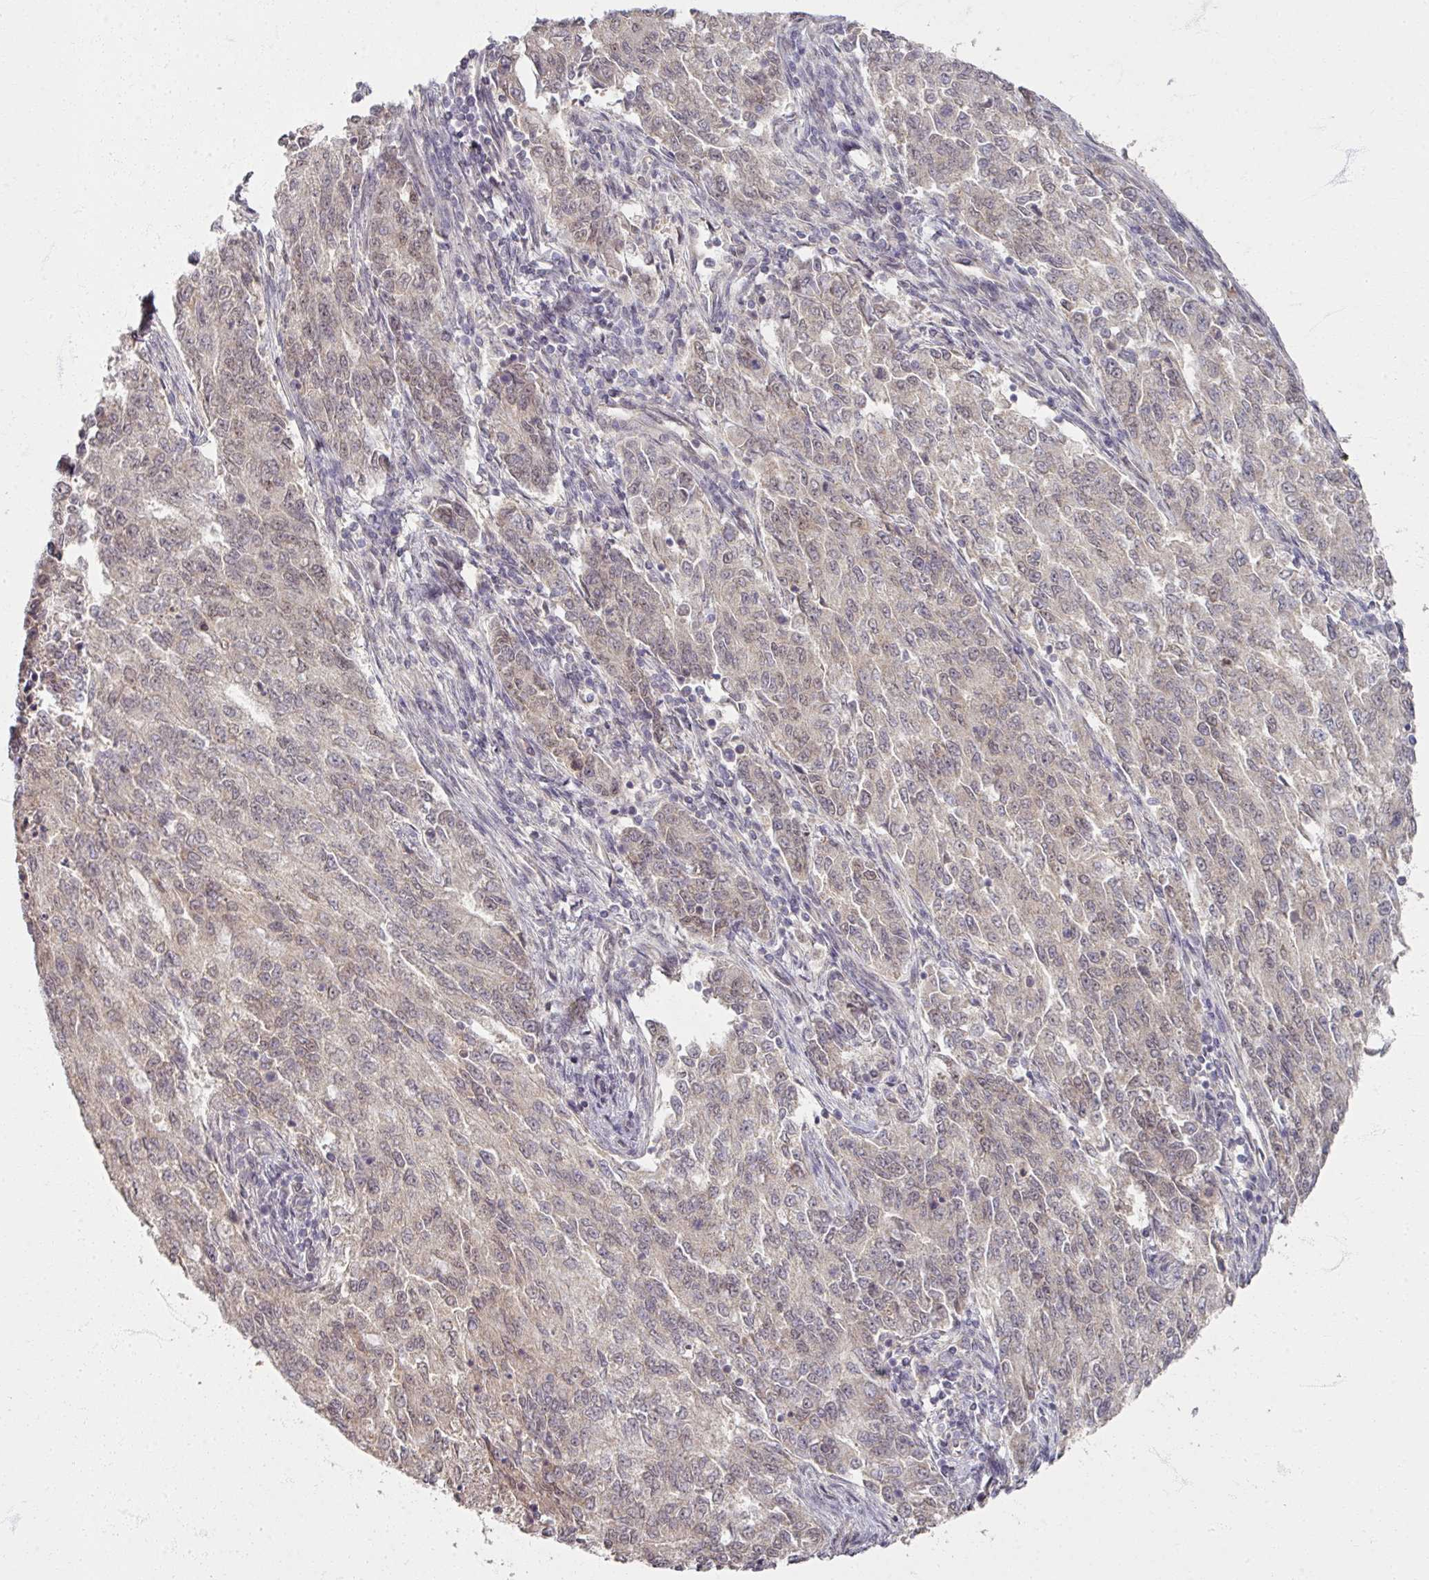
{"staining": {"intensity": "weak", "quantity": "<25%", "location": "nuclear"}, "tissue": "endometrial cancer", "cell_type": "Tumor cells", "image_type": "cancer", "snomed": [{"axis": "morphology", "description": "Adenocarcinoma, NOS"}, {"axis": "topography", "description": "Endometrium"}], "caption": "A micrograph of endometrial cancer stained for a protein demonstrates no brown staining in tumor cells. (DAB (3,3'-diaminobenzidine) immunohistochemistry (IHC), high magnification).", "gene": "SOX11", "patient": {"sex": "female", "age": 50}}